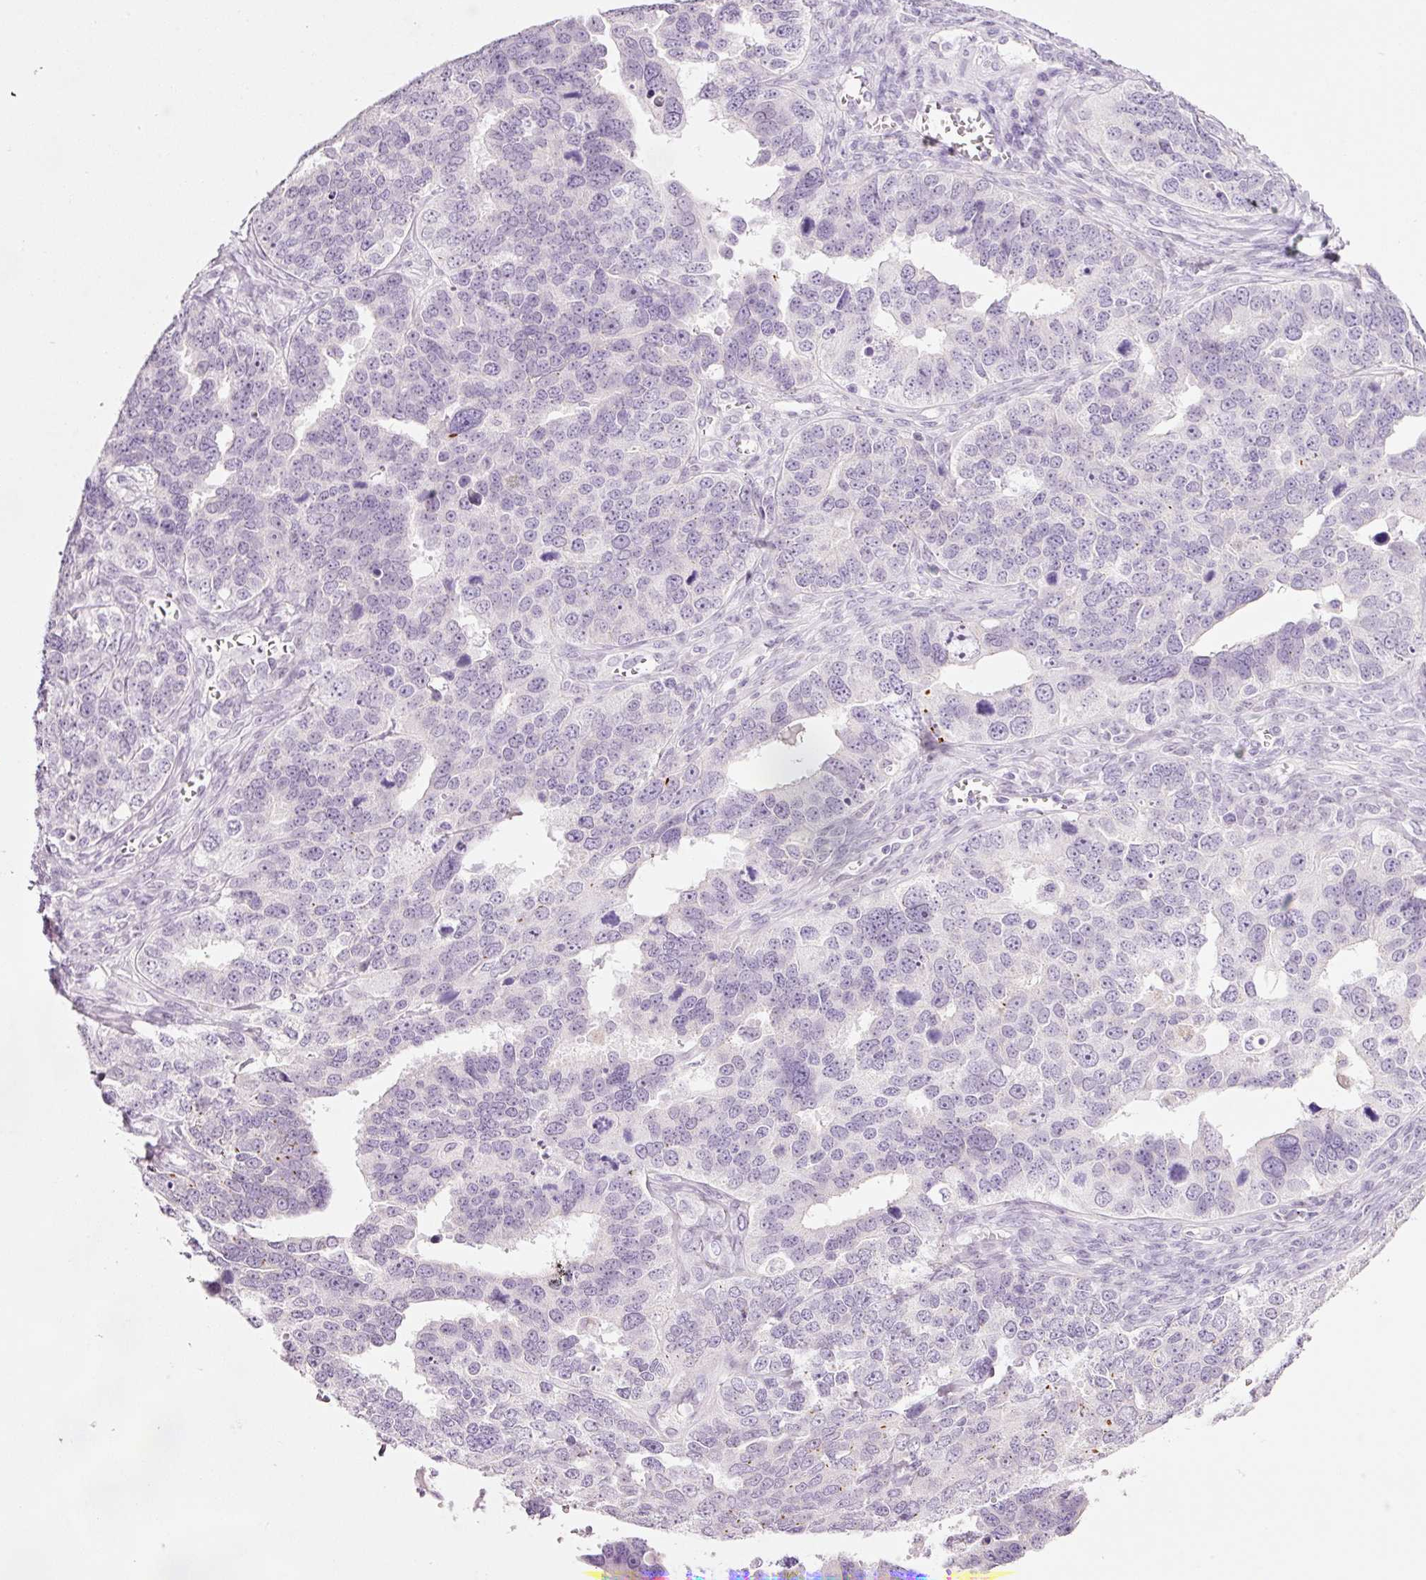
{"staining": {"intensity": "negative", "quantity": "none", "location": "none"}, "tissue": "ovarian cancer", "cell_type": "Tumor cells", "image_type": "cancer", "snomed": [{"axis": "morphology", "description": "Cystadenocarcinoma, serous, NOS"}, {"axis": "topography", "description": "Ovary"}], "caption": "Tumor cells are negative for protein expression in human serous cystadenocarcinoma (ovarian).", "gene": "ANKRD20A1", "patient": {"sex": "female", "age": 76}}